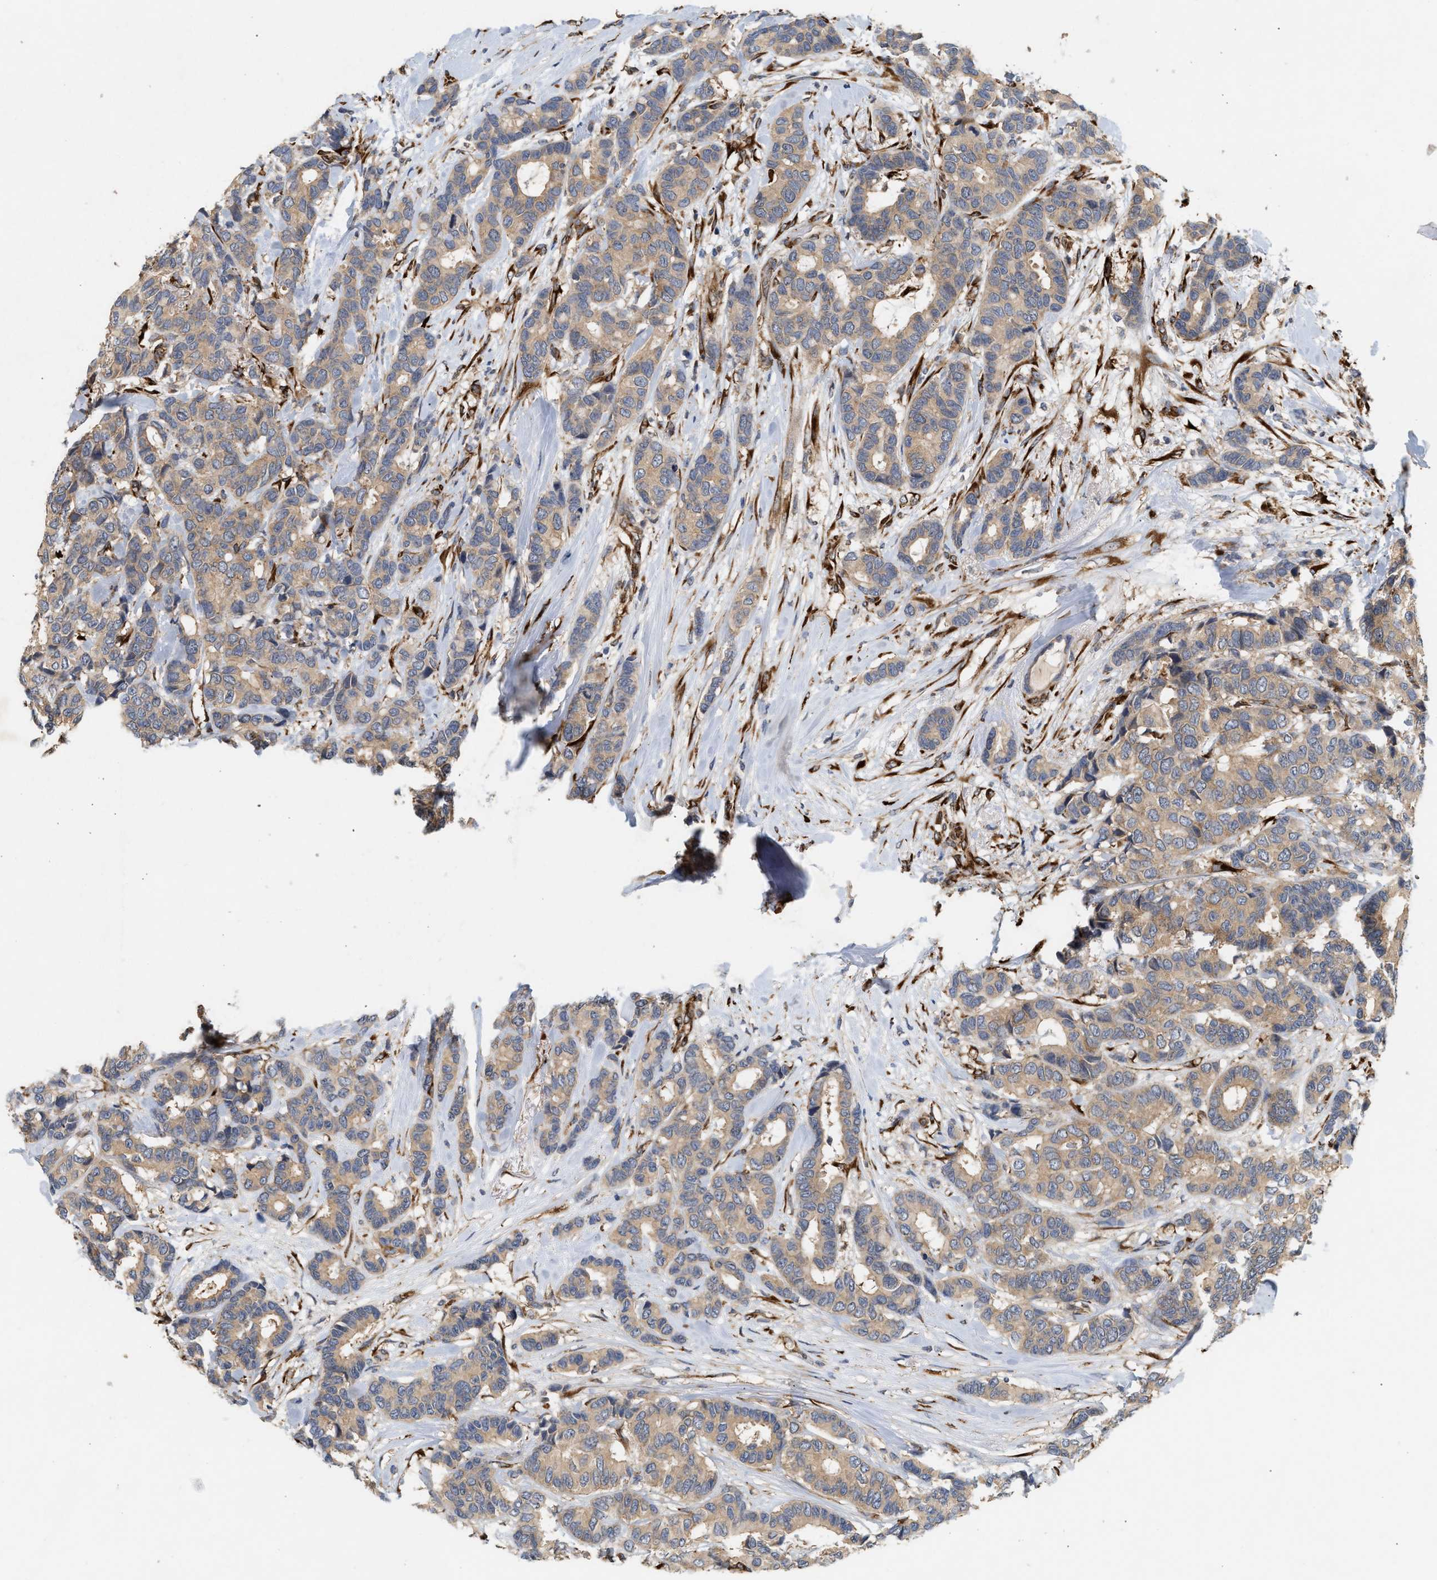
{"staining": {"intensity": "weak", "quantity": ">75%", "location": "cytoplasmic/membranous"}, "tissue": "breast cancer", "cell_type": "Tumor cells", "image_type": "cancer", "snomed": [{"axis": "morphology", "description": "Duct carcinoma"}, {"axis": "topography", "description": "Breast"}], "caption": "An immunohistochemistry (IHC) image of neoplastic tissue is shown. Protein staining in brown shows weak cytoplasmic/membranous positivity in invasive ductal carcinoma (breast) within tumor cells.", "gene": "PLCD1", "patient": {"sex": "female", "age": 87}}